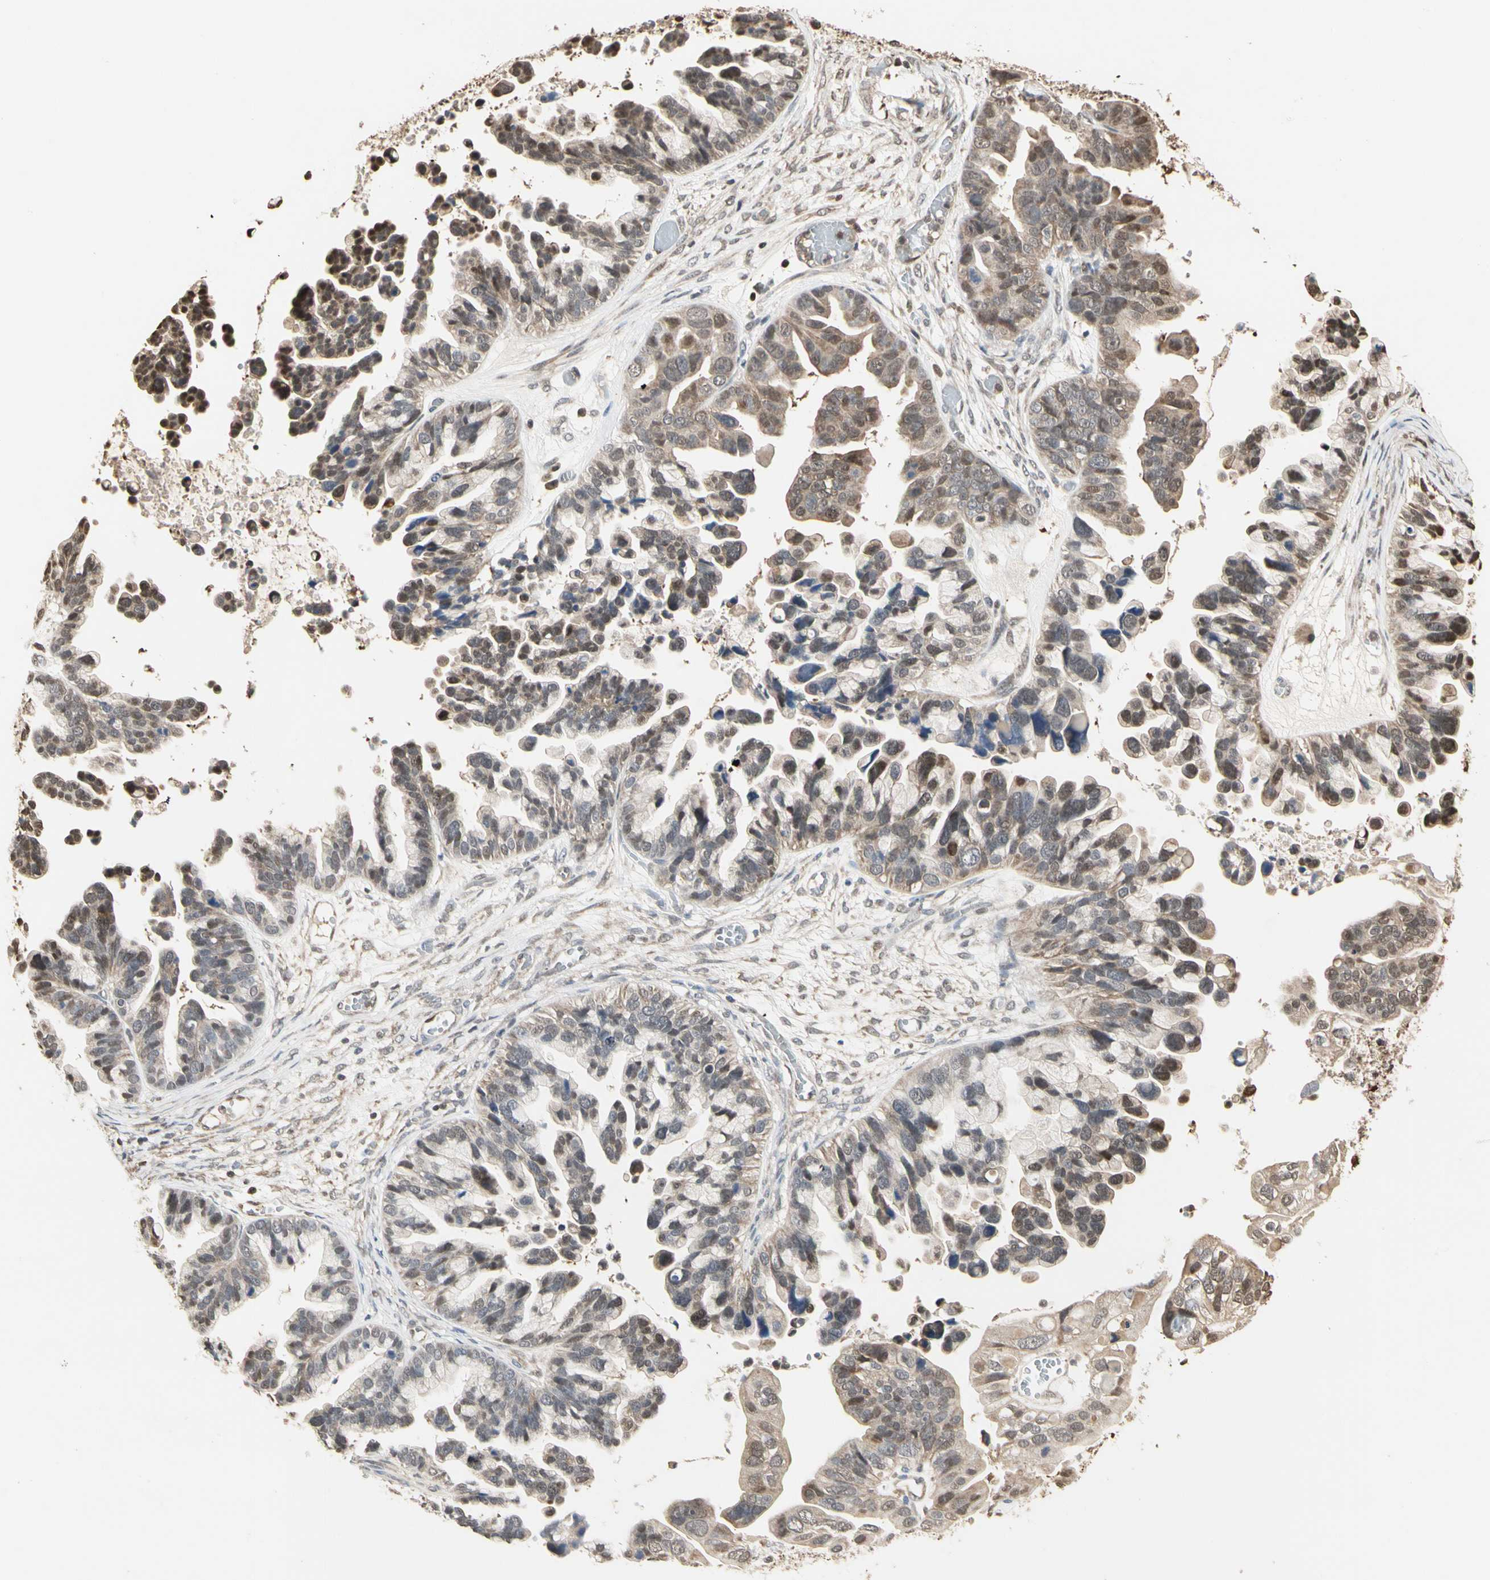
{"staining": {"intensity": "moderate", "quantity": ">75%", "location": "cytoplasmic/membranous,nuclear"}, "tissue": "ovarian cancer", "cell_type": "Tumor cells", "image_type": "cancer", "snomed": [{"axis": "morphology", "description": "Cystadenocarcinoma, serous, NOS"}, {"axis": "topography", "description": "Ovary"}], "caption": "Ovarian serous cystadenocarcinoma stained with IHC reveals moderate cytoplasmic/membranous and nuclear expression in about >75% of tumor cells. Immunohistochemistry stains the protein of interest in brown and the nuclei are stained blue.", "gene": "DRG2", "patient": {"sex": "female", "age": 56}}